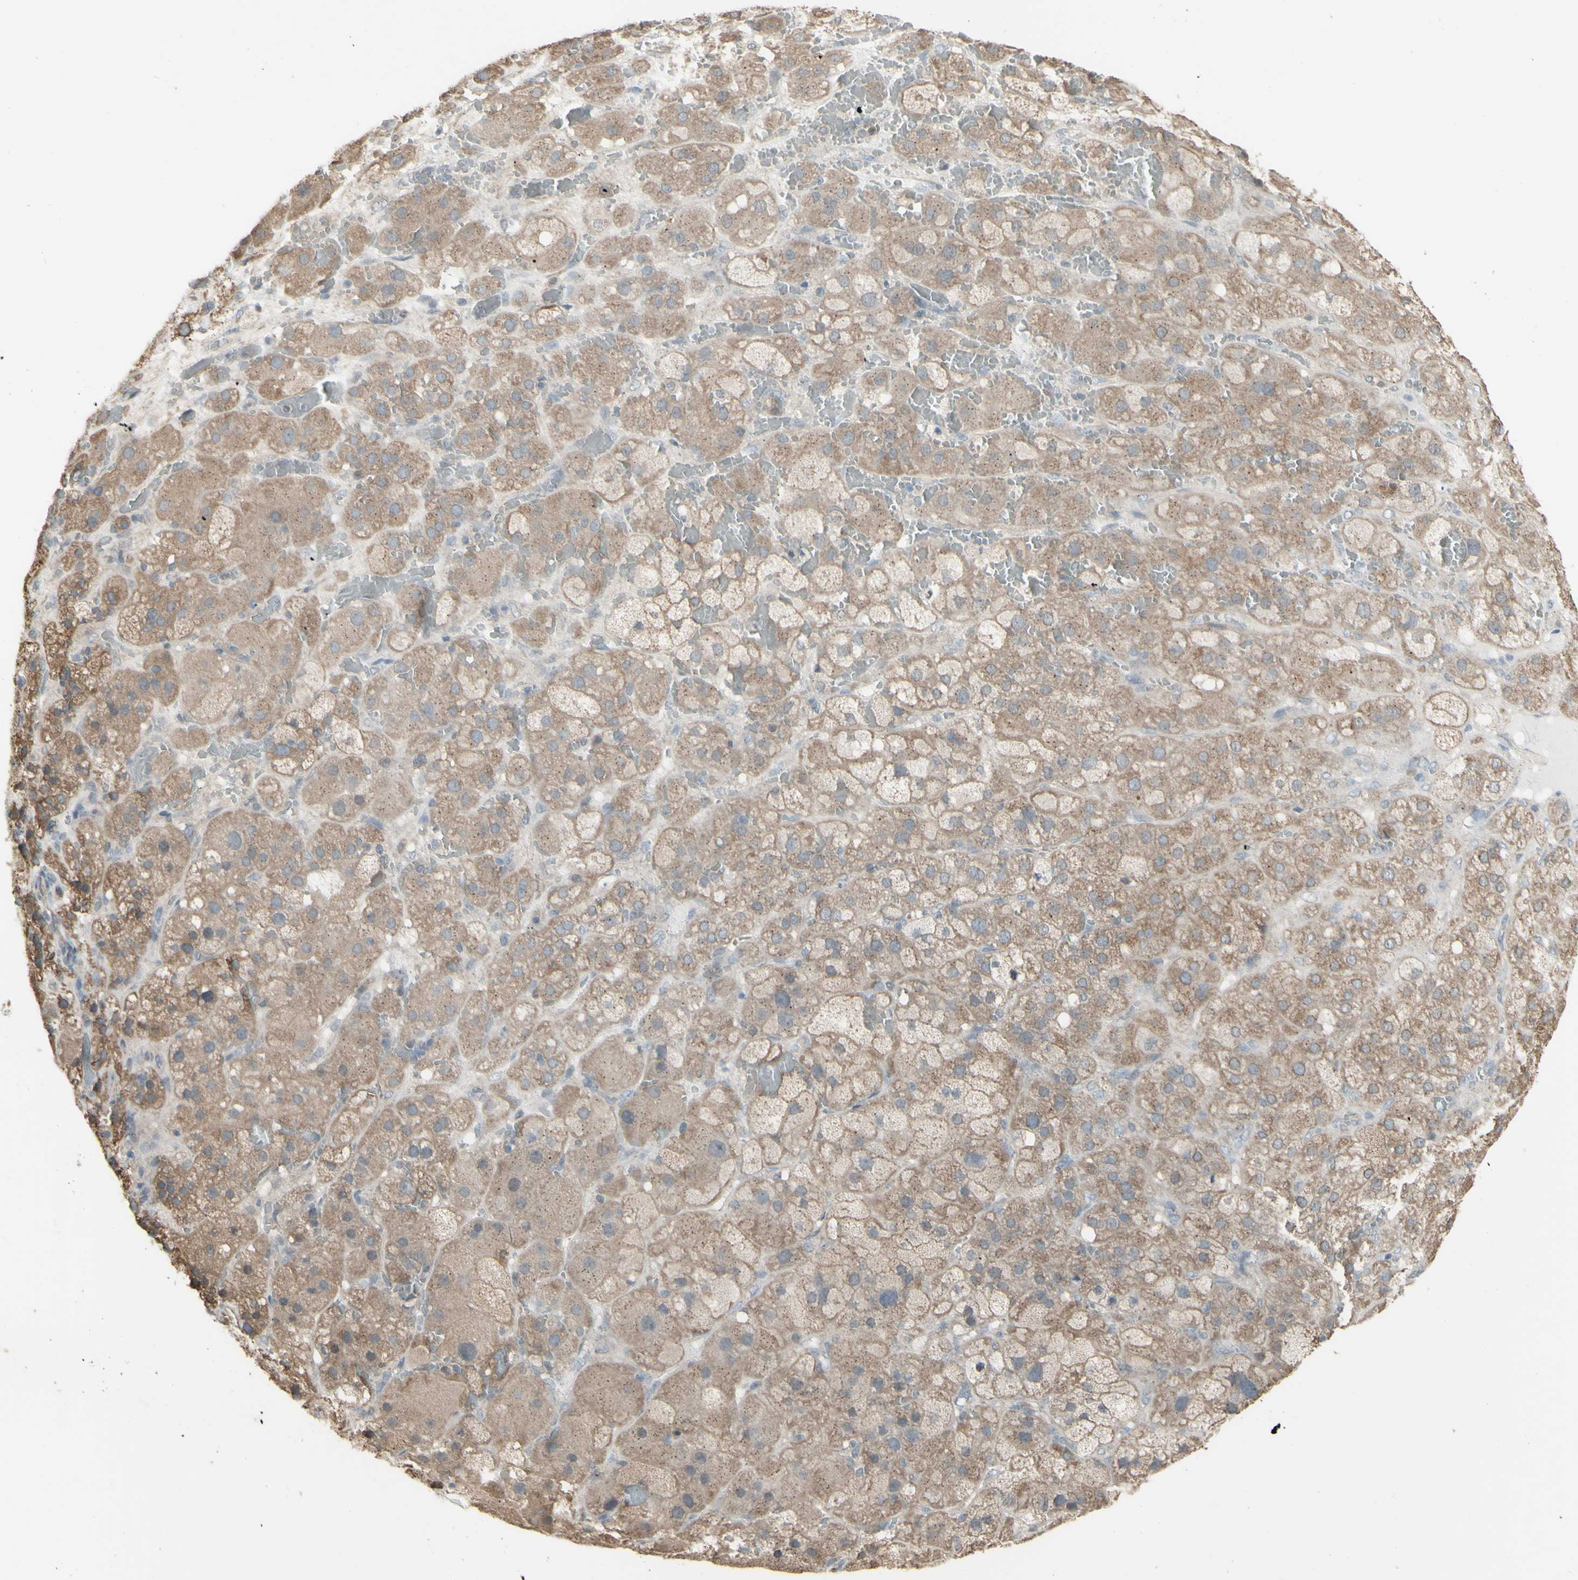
{"staining": {"intensity": "moderate", "quantity": ">75%", "location": "cytoplasmic/membranous"}, "tissue": "adrenal gland", "cell_type": "Glandular cells", "image_type": "normal", "snomed": [{"axis": "morphology", "description": "Normal tissue, NOS"}, {"axis": "topography", "description": "Adrenal gland"}], "caption": "A photomicrograph of adrenal gland stained for a protein shows moderate cytoplasmic/membranous brown staining in glandular cells.", "gene": "ENSG00000285526", "patient": {"sex": "female", "age": 47}}